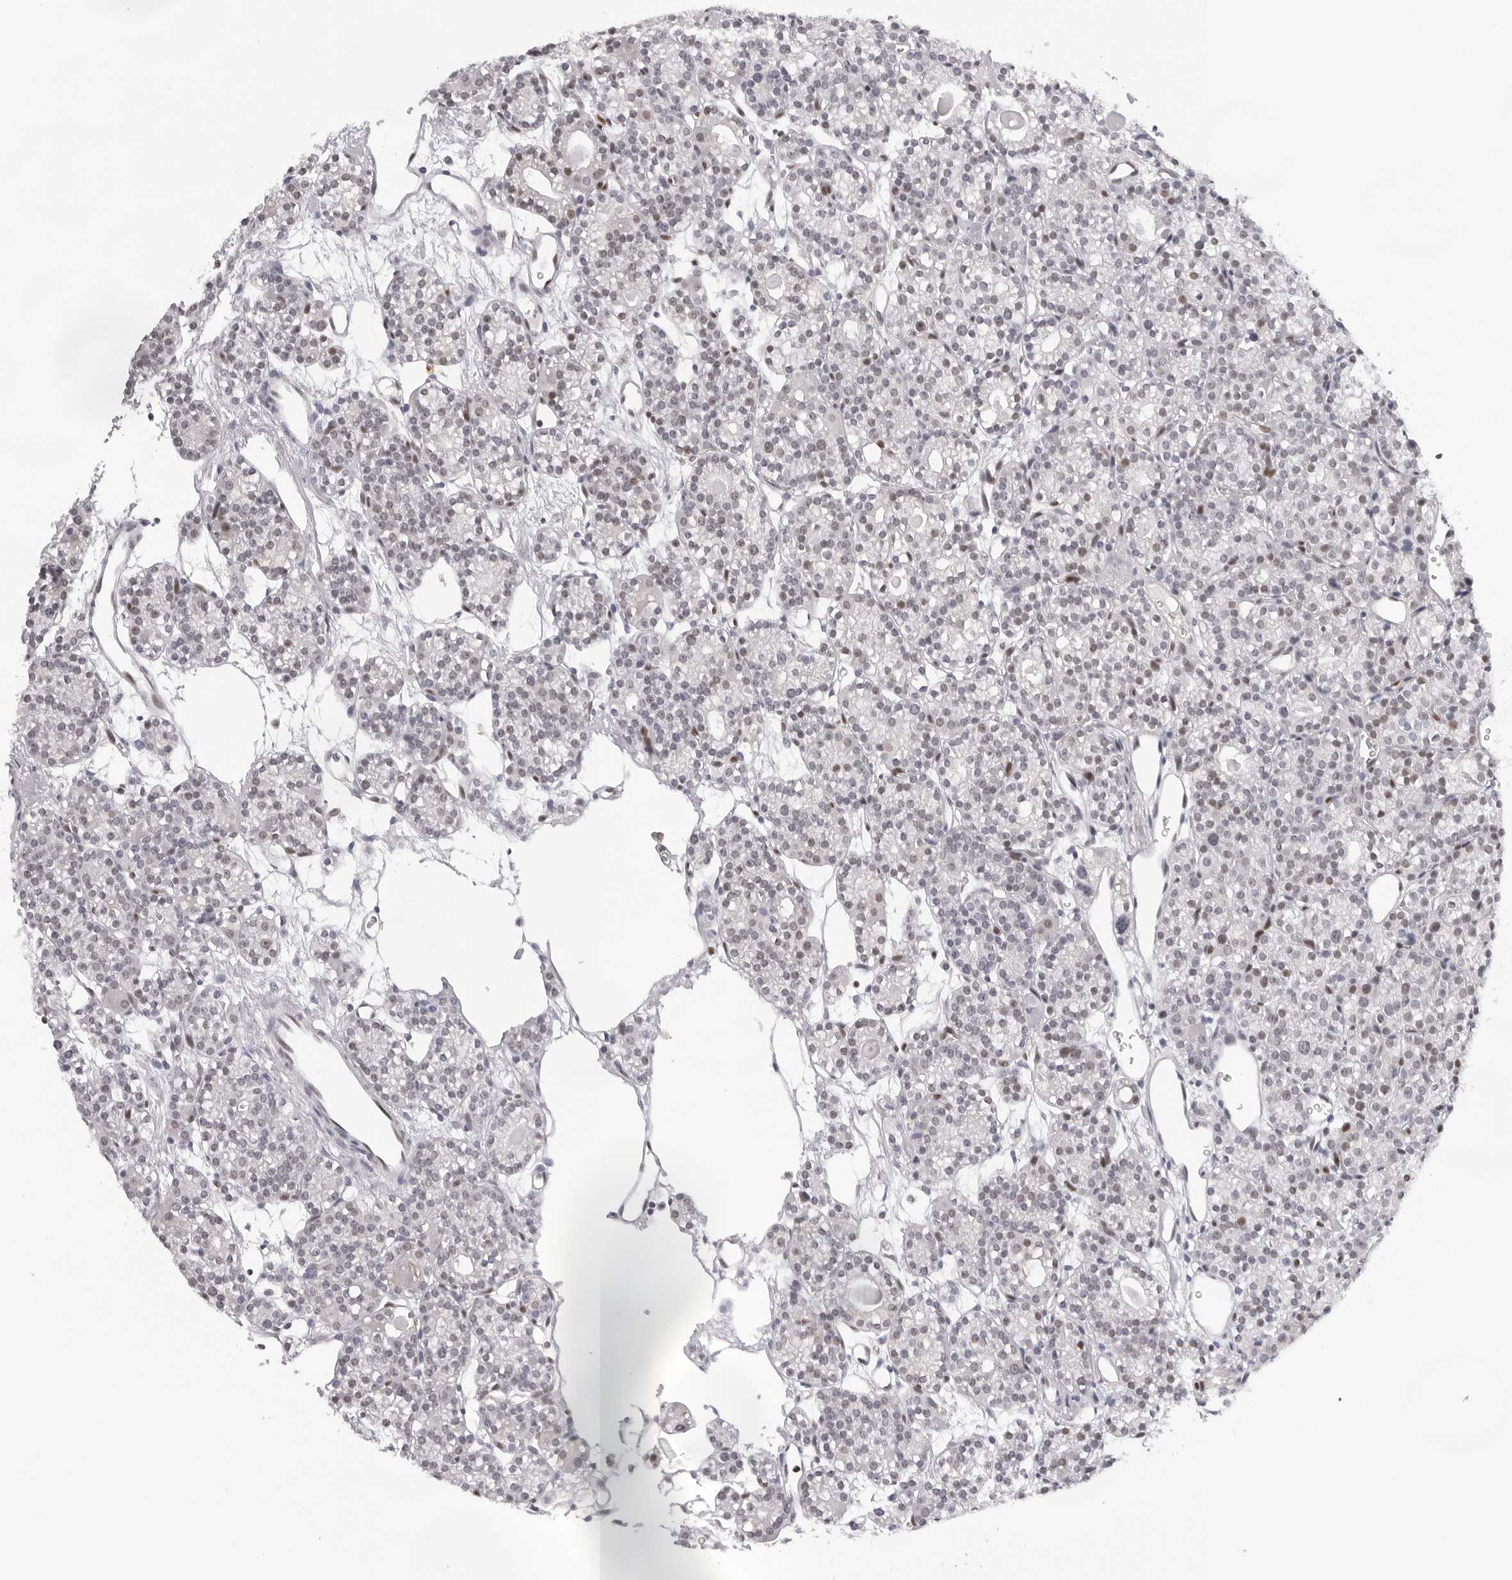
{"staining": {"intensity": "moderate", "quantity": "25%-75%", "location": "nuclear"}, "tissue": "parathyroid gland", "cell_type": "Glandular cells", "image_type": "normal", "snomed": [{"axis": "morphology", "description": "Normal tissue, NOS"}, {"axis": "topography", "description": "Parathyroid gland"}], "caption": "Immunohistochemistry photomicrograph of benign human parathyroid gland stained for a protein (brown), which demonstrates medium levels of moderate nuclear expression in approximately 25%-75% of glandular cells.", "gene": "OGG1", "patient": {"sex": "female", "age": 64}}